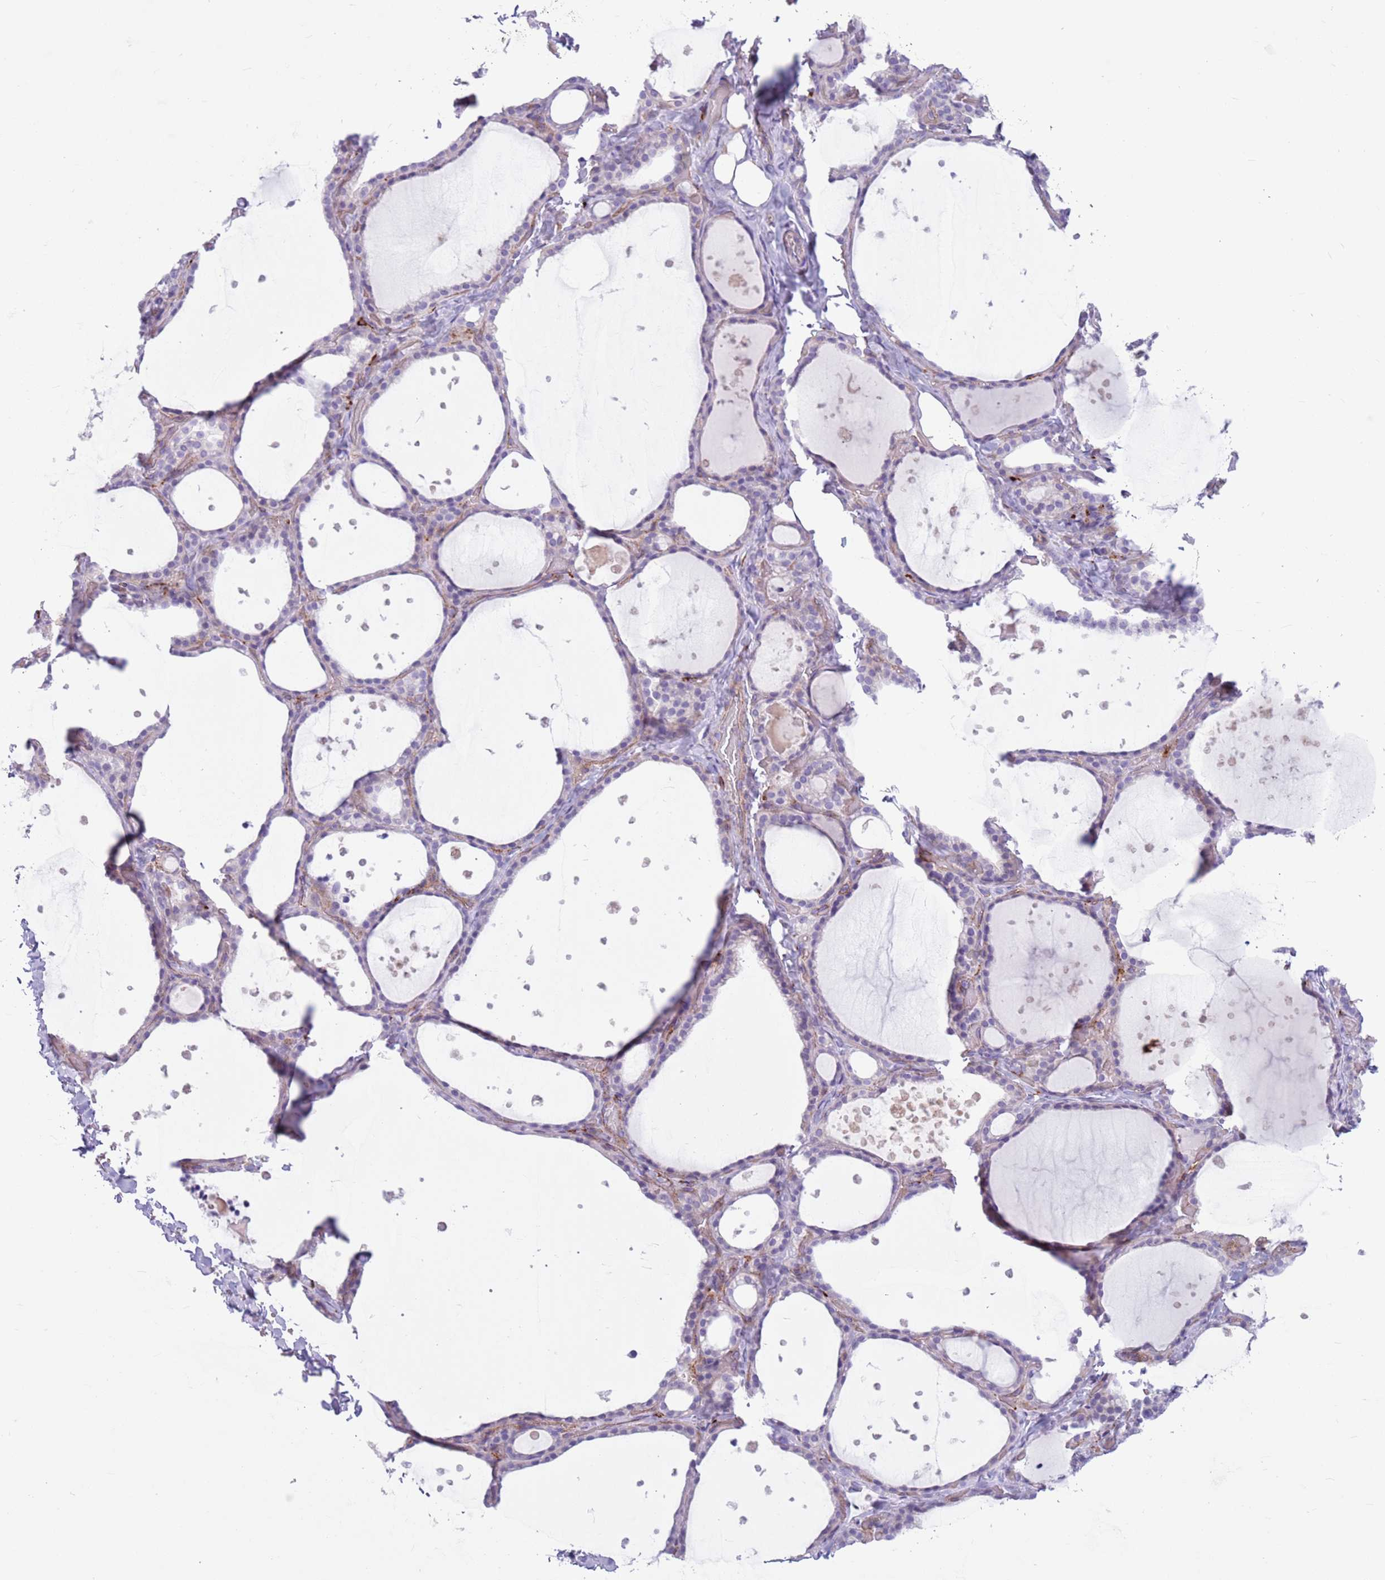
{"staining": {"intensity": "negative", "quantity": "none", "location": "none"}, "tissue": "thyroid gland", "cell_type": "Glandular cells", "image_type": "normal", "snomed": [{"axis": "morphology", "description": "Normal tissue, NOS"}, {"axis": "topography", "description": "Thyroid gland"}], "caption": "The immunohistochemistry (IHC) image has no significant expression in glandular cells of thyroid gland. (DAB (3,3'-diaminobenzidine) IHC visualized using brightfield microscopy, high magnification).", "gene": "SNX6", "patient": {"sex": "female", "age": 44}}